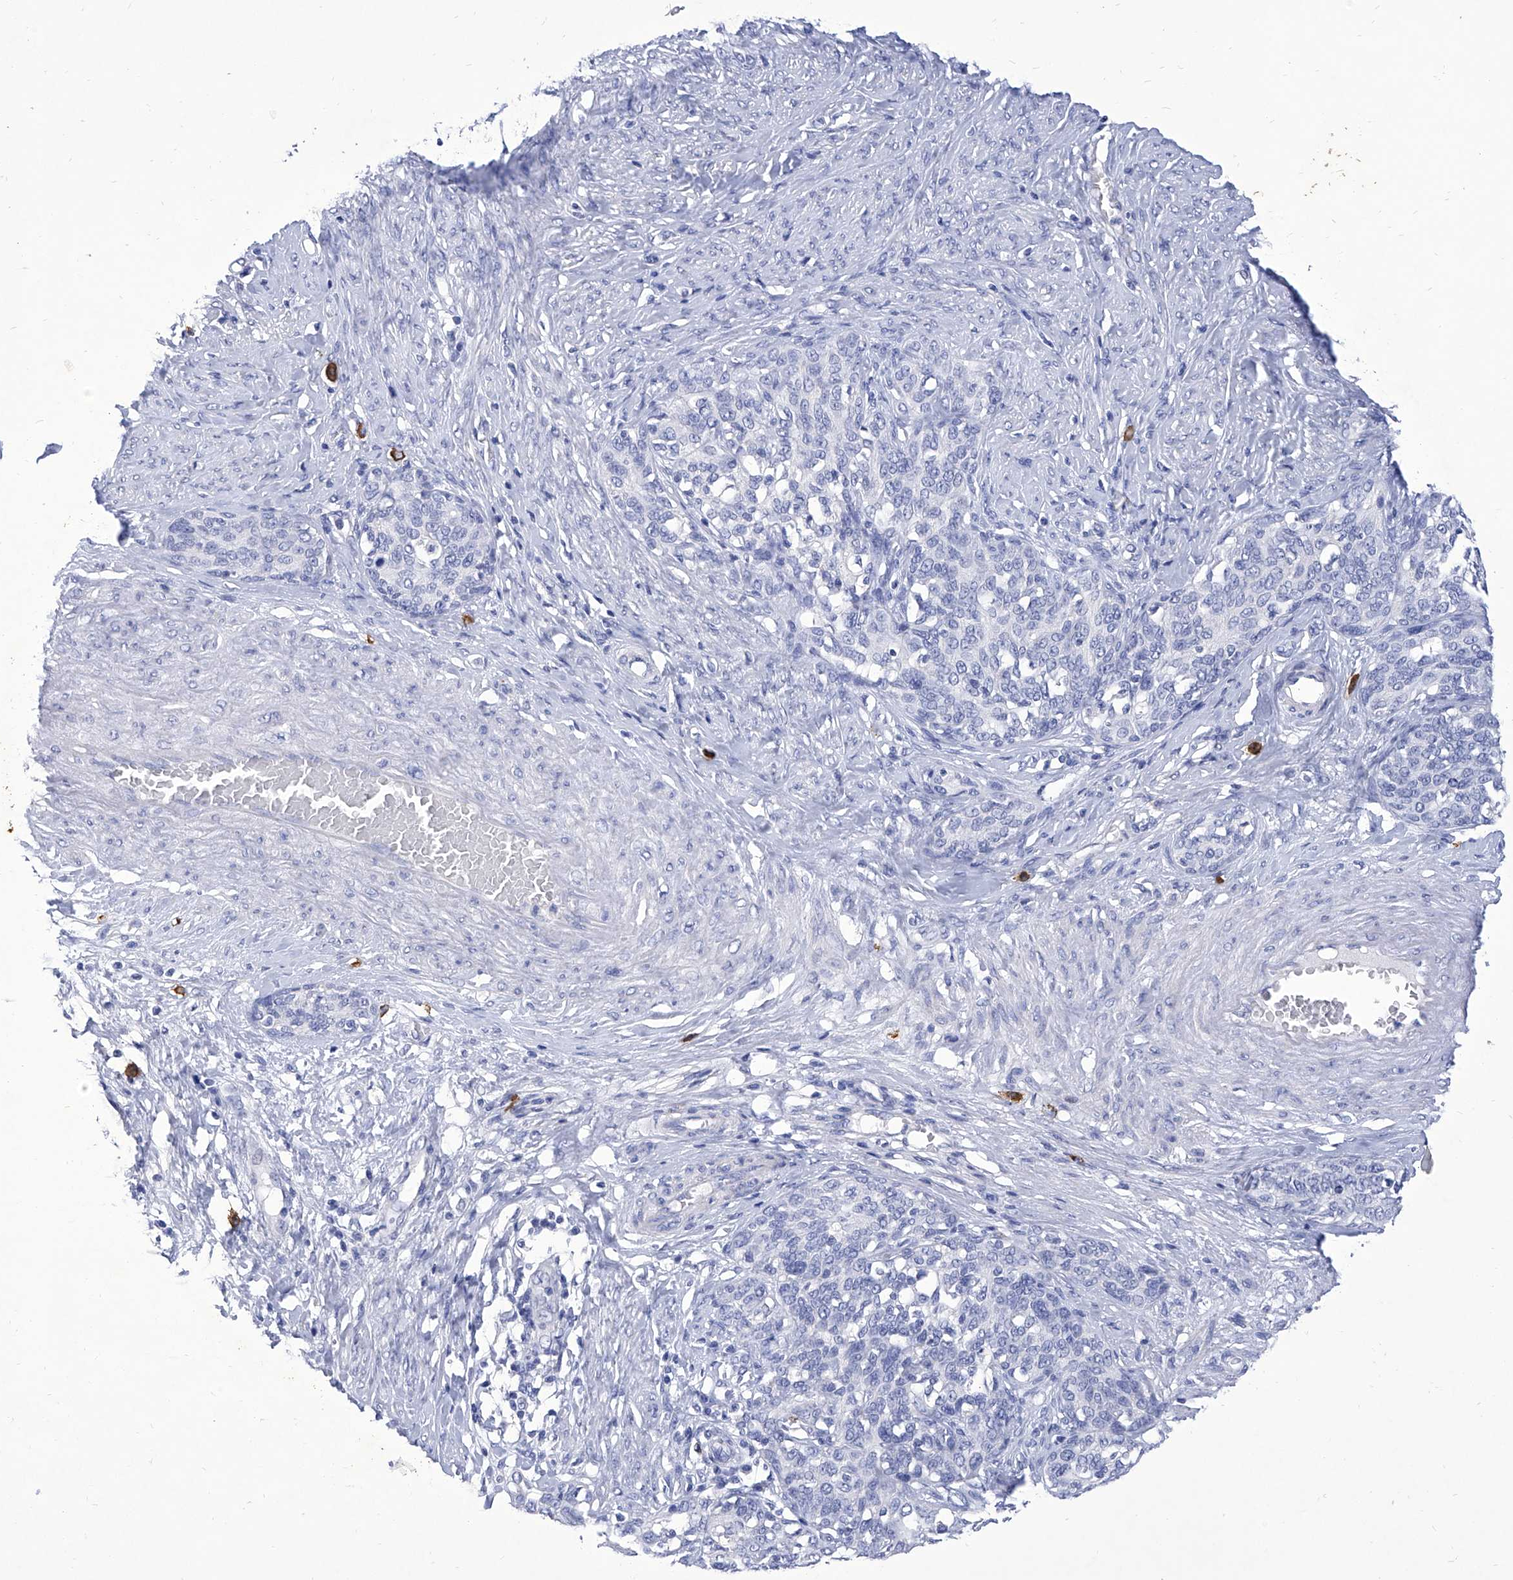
{"staining": {"intensity": "negative", "quantity": "none", "location": "none"}, "tissue": "cervical cancer", "cell_type": "Tumor cells", "image_type": "cancer", "snomed": [{"axis": "morphology", "description": "Squamous cell carcinoma, NOS"}, {"axis": "morphology", "description": "Adenocarcinoma, NOS"}, {"axis": "topography", "description": "Cervix"}], "caption": "Immunohistochemical staining of squamous cell carcinoma (cervical) reveals no significant staining in tumor cells. (Brightfield microscopy of DAB immunohistochemistry at high magnification).", "gene": "IFNL2", "patient": {"sex": "female", "age": 52}}